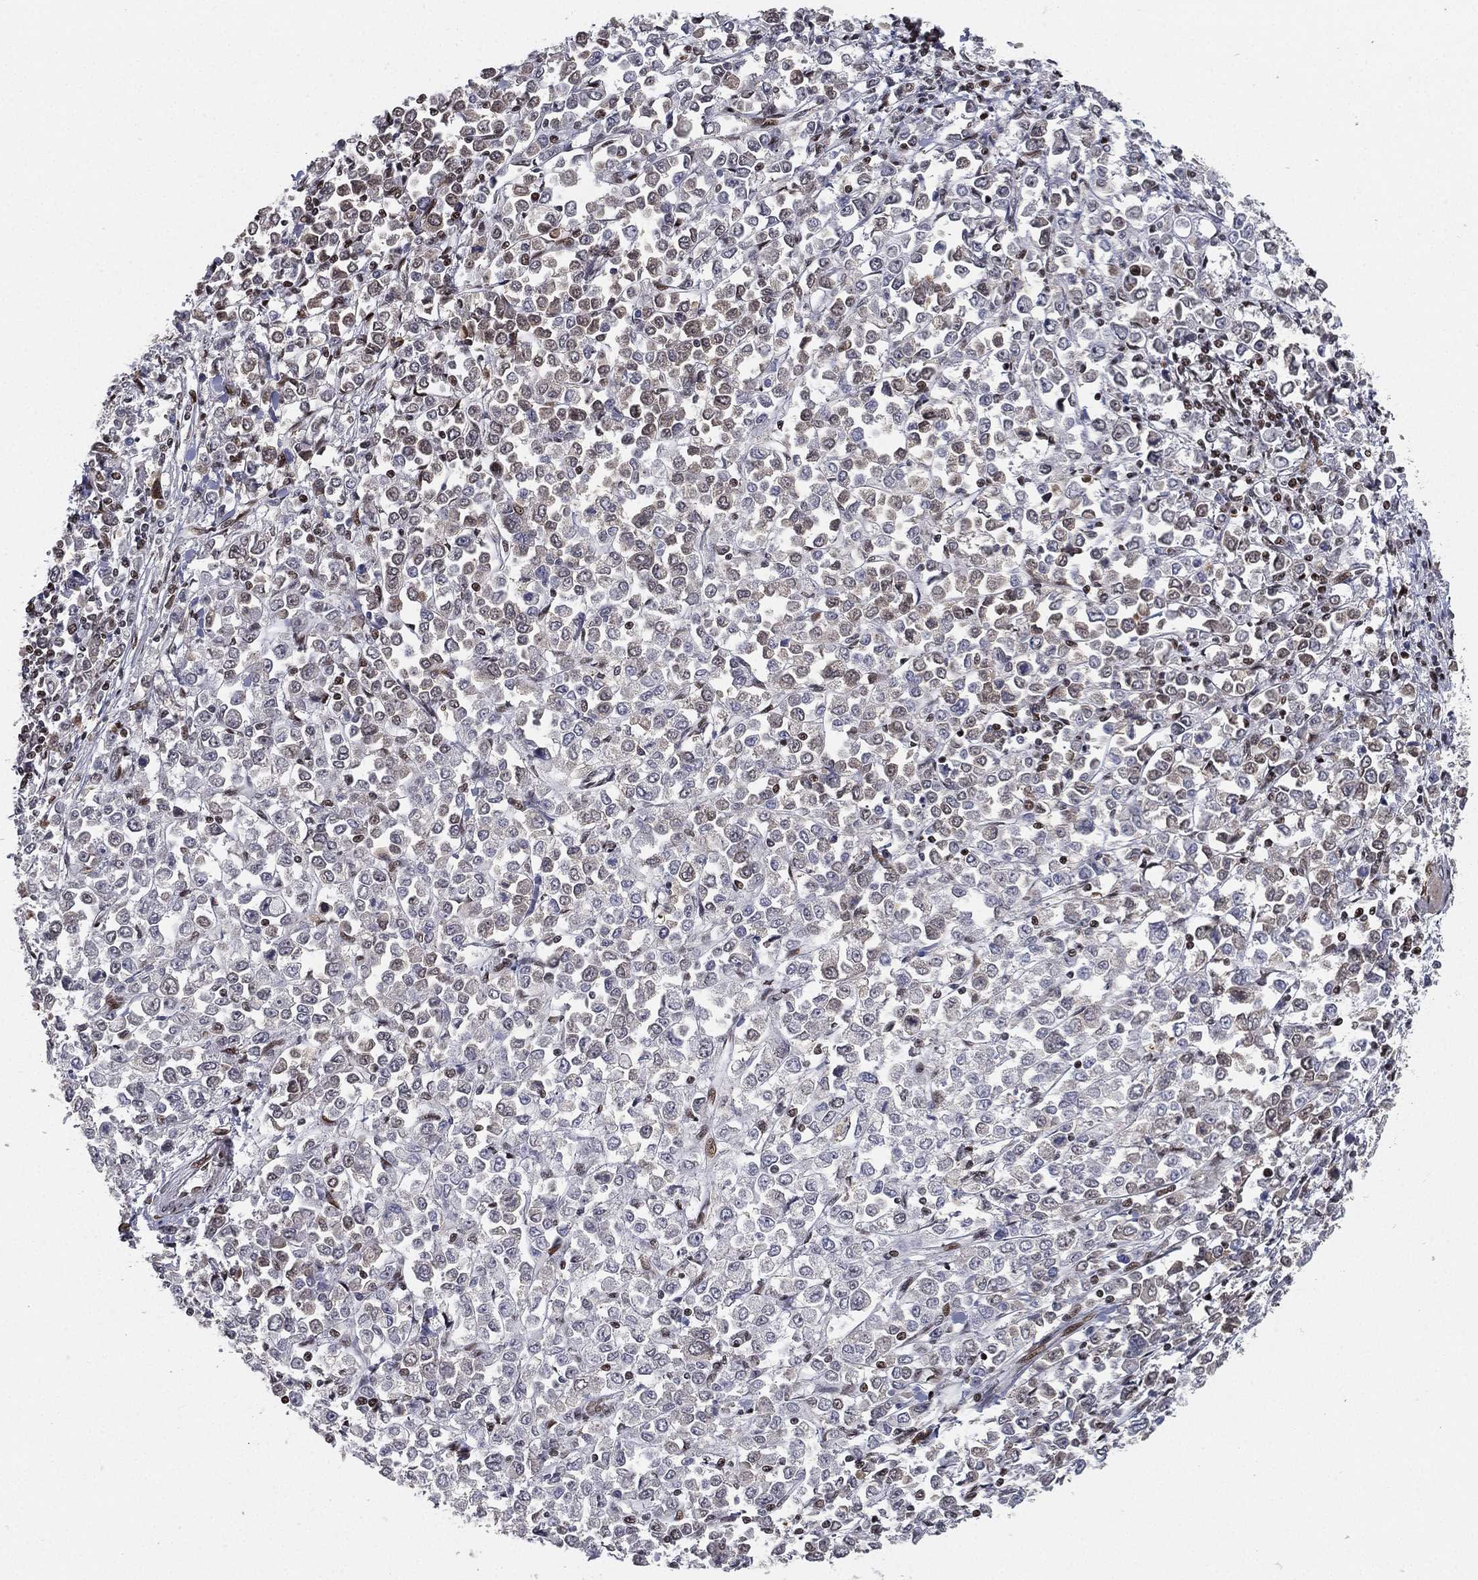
{"staining": {"intensity": "strong", "quantity": "<25%", "location": "nuclear"}, "tissue": "stomach cancer", "cell_type": "Tumor cells", "image_type": "cancer", "snomed": [{"axis": "morphology", "description": "Adenocarcinoma, NOS"}, {"axis": "topography", "description": "Stomach, upper"}], "caption": "The photomicrograph shows immunohistochemical staining of stomach cancer. There is strong nuclear expression is present in about <25% of tumor cells. The protein is shown in brown color, while the nuclei are stained blue.", "gene": "RTF1", "patient": {"sex": "male", "age": 70}}